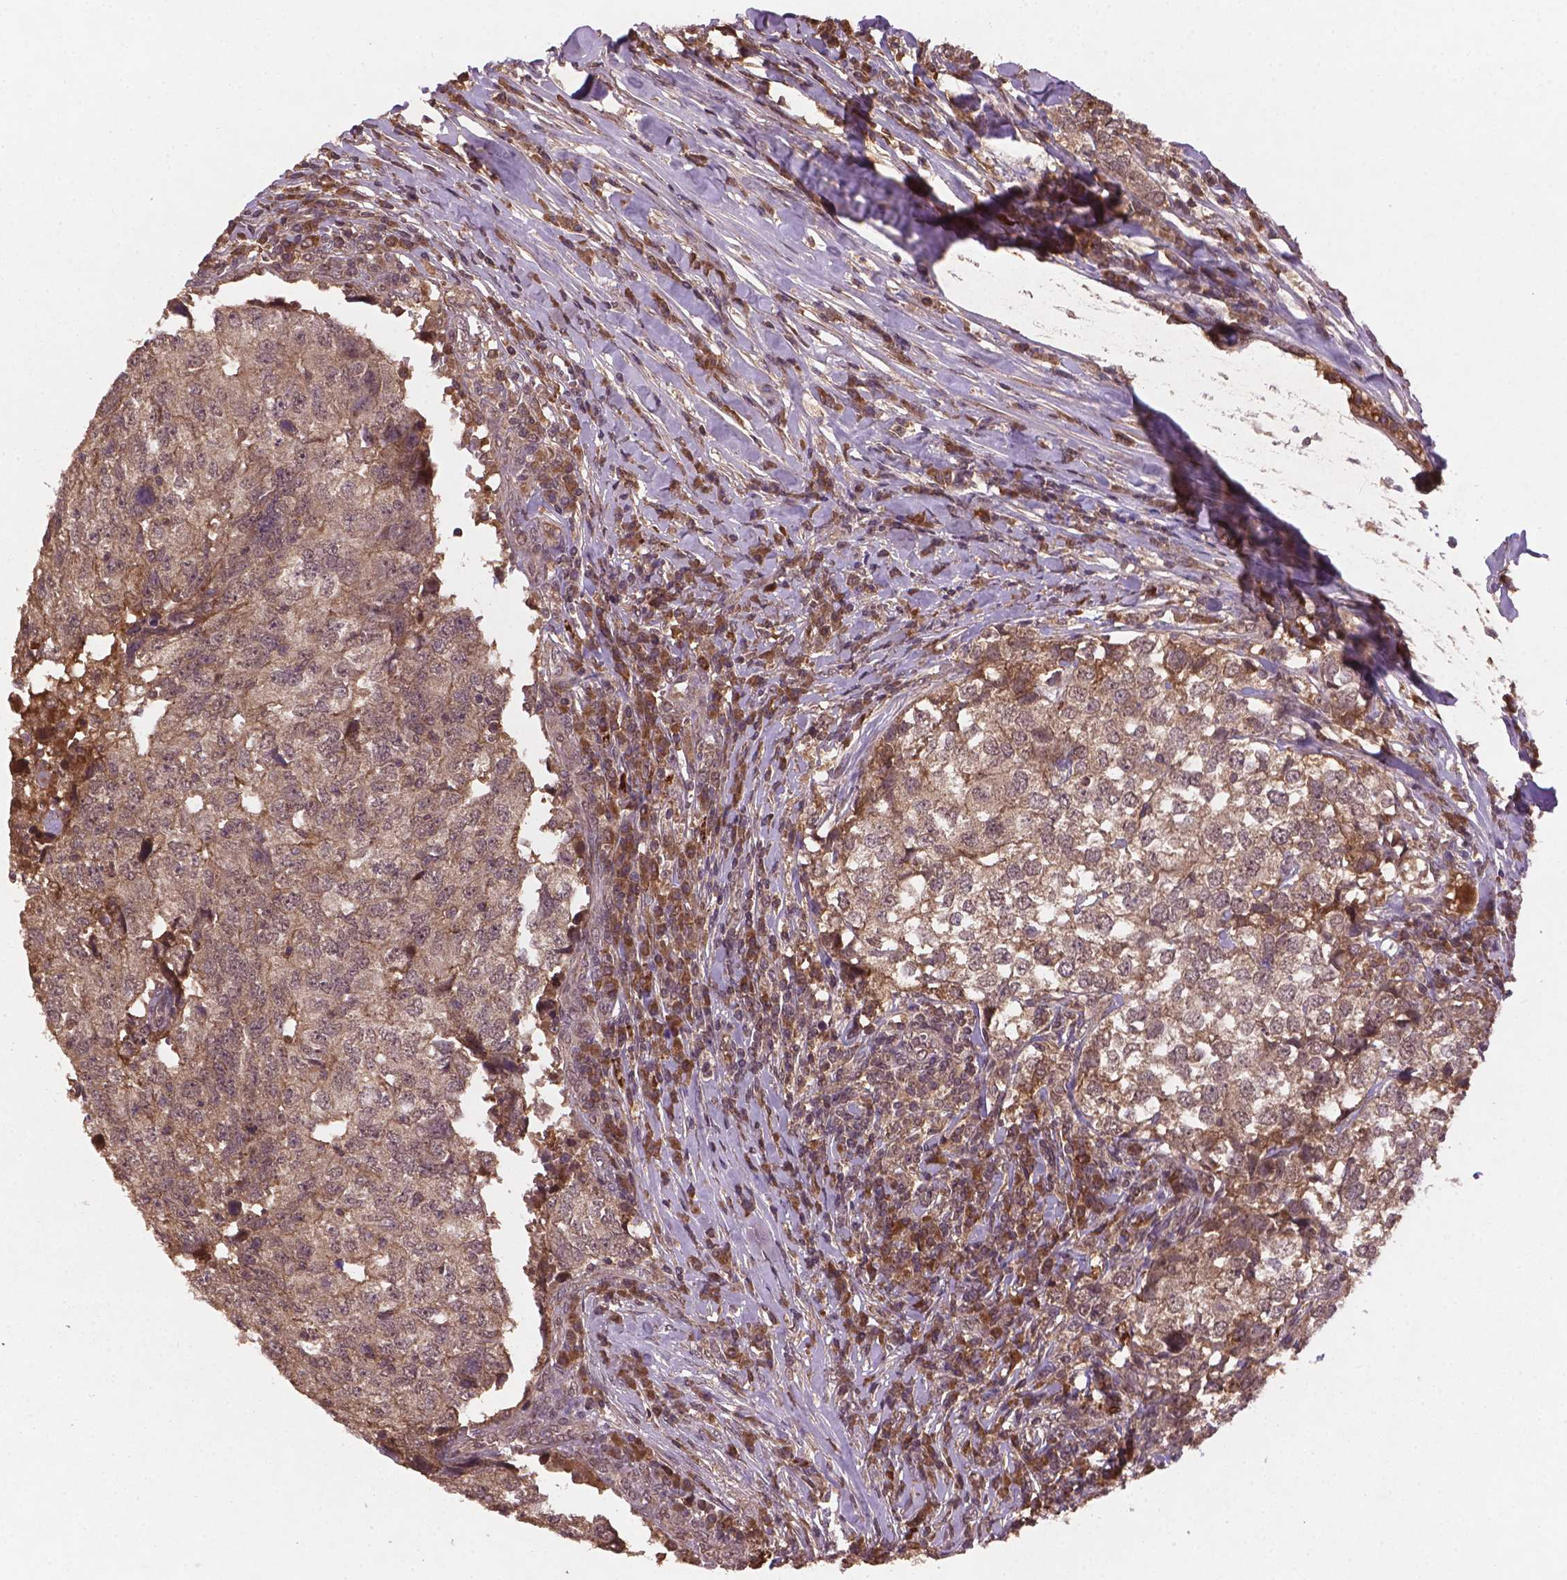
{"staining": {"intensity": "weak", "quantity": ">75%", "location": "cytoplasmic/membranous"}, "tissue": "breast cancer", "cell_type": "Tumor cells", "image_type": "cancer", "snomed": [{"axis": "morphology", "description": "Duct carcinoma"}, {"axis": "topography", "description": "Breast"}], "caption": "Immunohistochemical staining of infiltrating ductal carcinoma (breast) demonstrates low levels of weak cytoplasmic/membranous expression in approximately >75% of tumor cells.", "gene": "NIPAL2", "patient": {"sex": "female", "age": 30}}